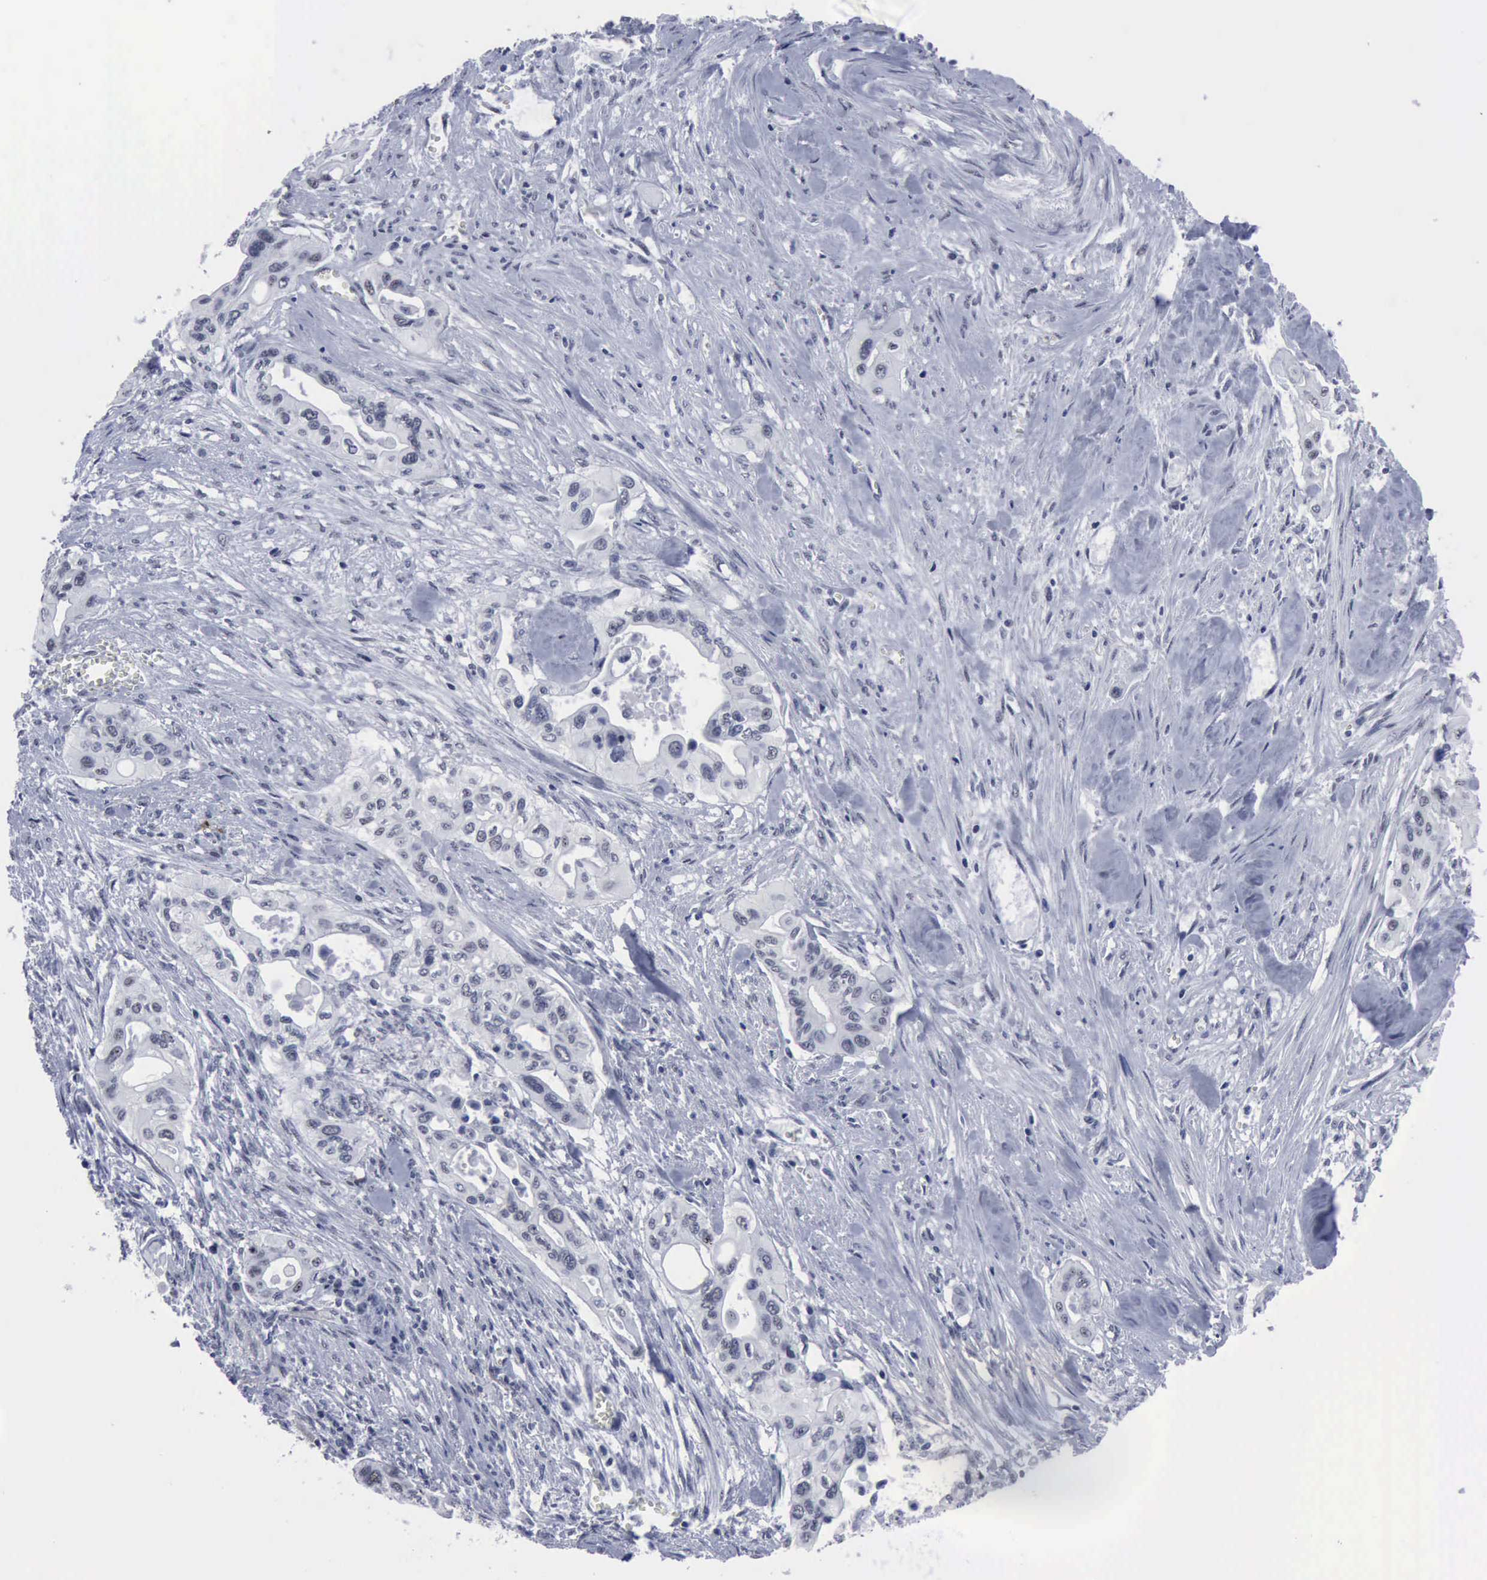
{"staining": {"intensity": "negative", "quantity": "none", "location": "none"}, "tissue": "pancreatic cancer", "cell_type": "Tumor cells", "image_type": "cancer", "snomed": [{"axis": "morphology", "description": "Adenocarcinoma, NOS"}, {"axis": "topography", "description": "Pancreas"}], "caption": "Pancreatic cancer (adenocarcinoma) was stained to show a protein in brown. There is no significant expression in tumor cells.", "gene": "BRD1", "patient": {"sex": "male", "age": 77}}